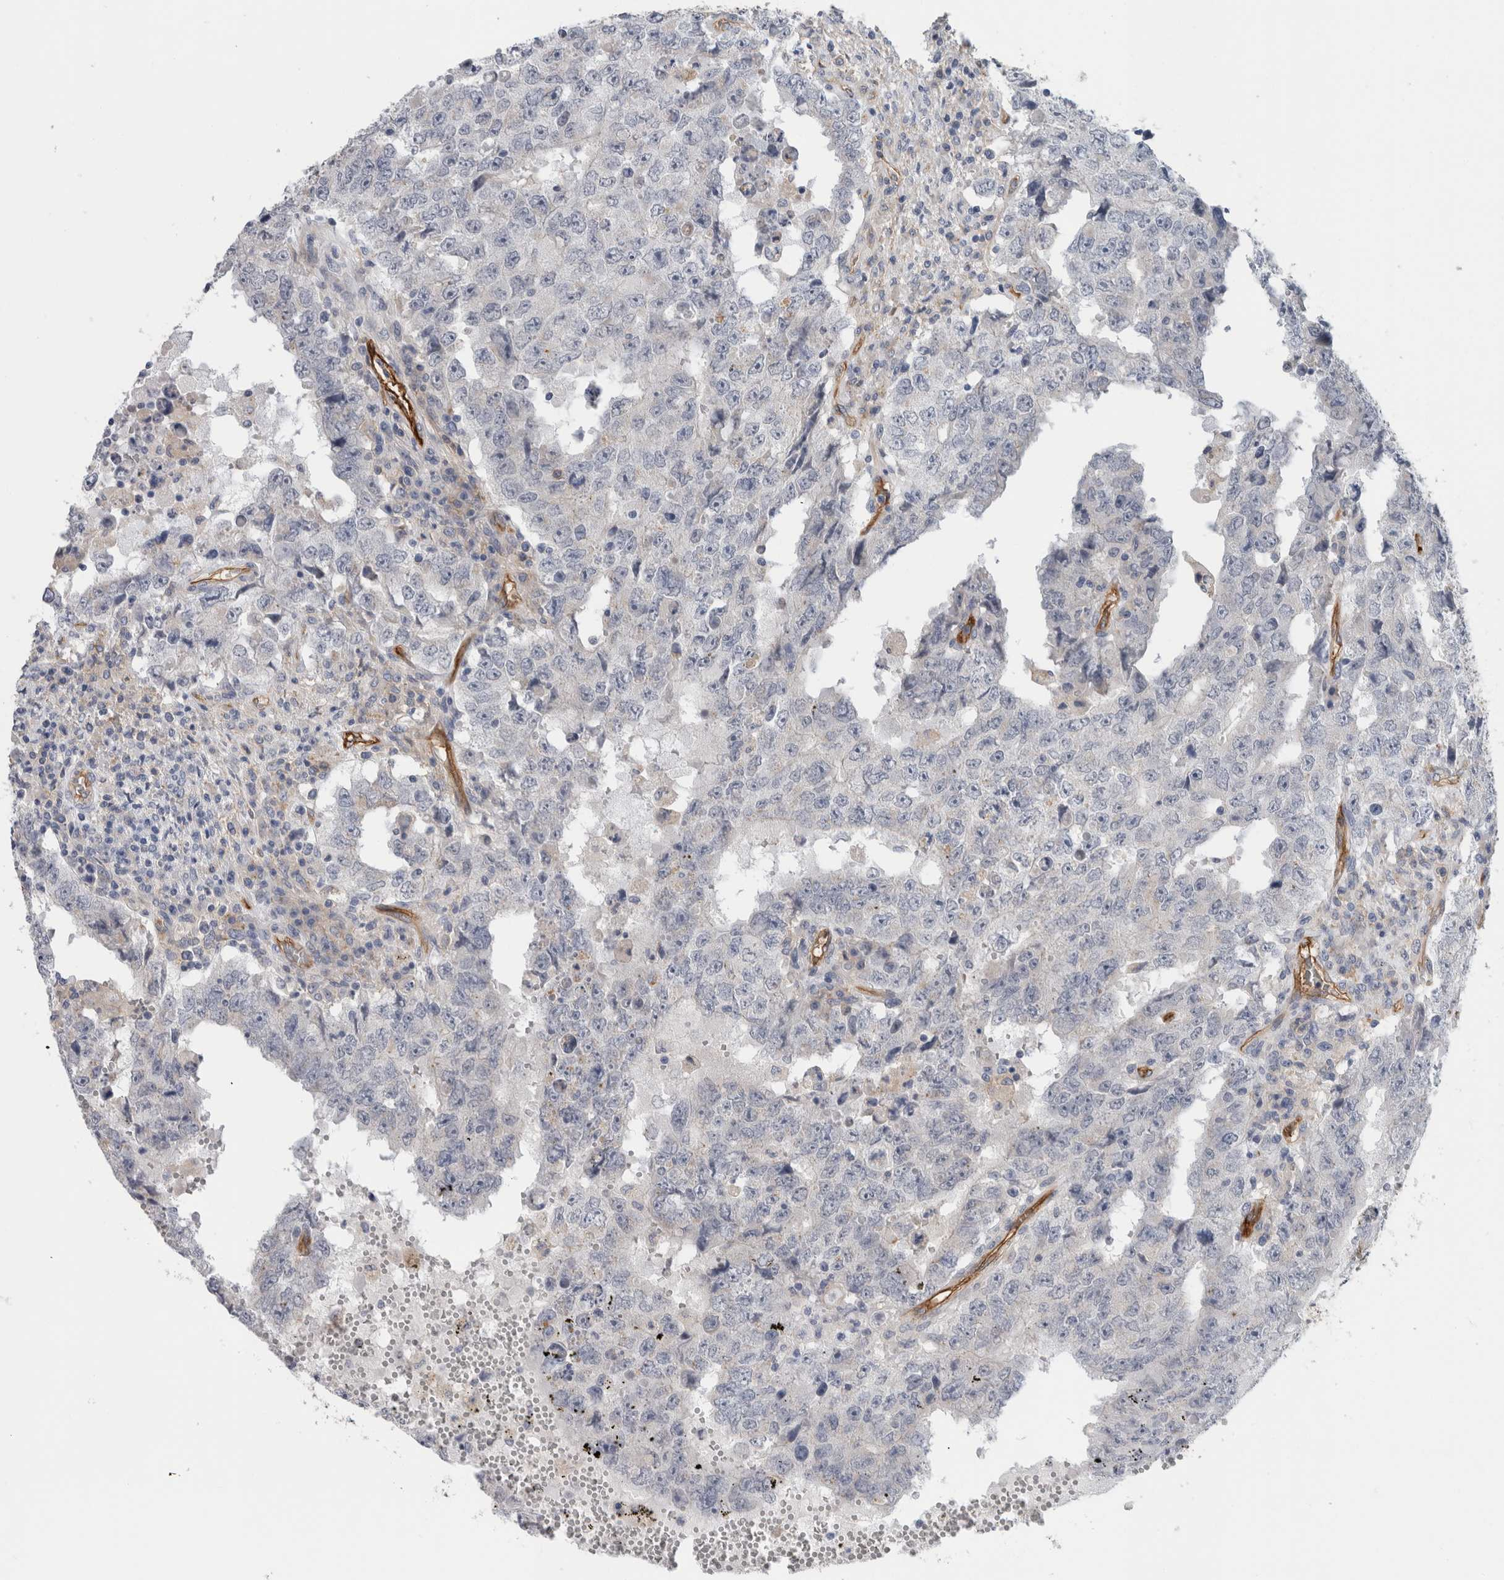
{"staining": {"intensity": "negative", "quantity": "none", "location": "none"}, "tissue": "testis cancer", "cell_type": "Tumor cells", "image_type": "cancer", "snomed": [{"axis": "morphology", "description": "Carcinoma, Embryonal, NOS"}, {"axis": "topography", "description": "Testis"}], "caption": "Tumor cells are negative for brown protein staining in embryonal carcinoma (testis).", "gene": "CD59", "patient": {"sex": "male", "age": 26}}